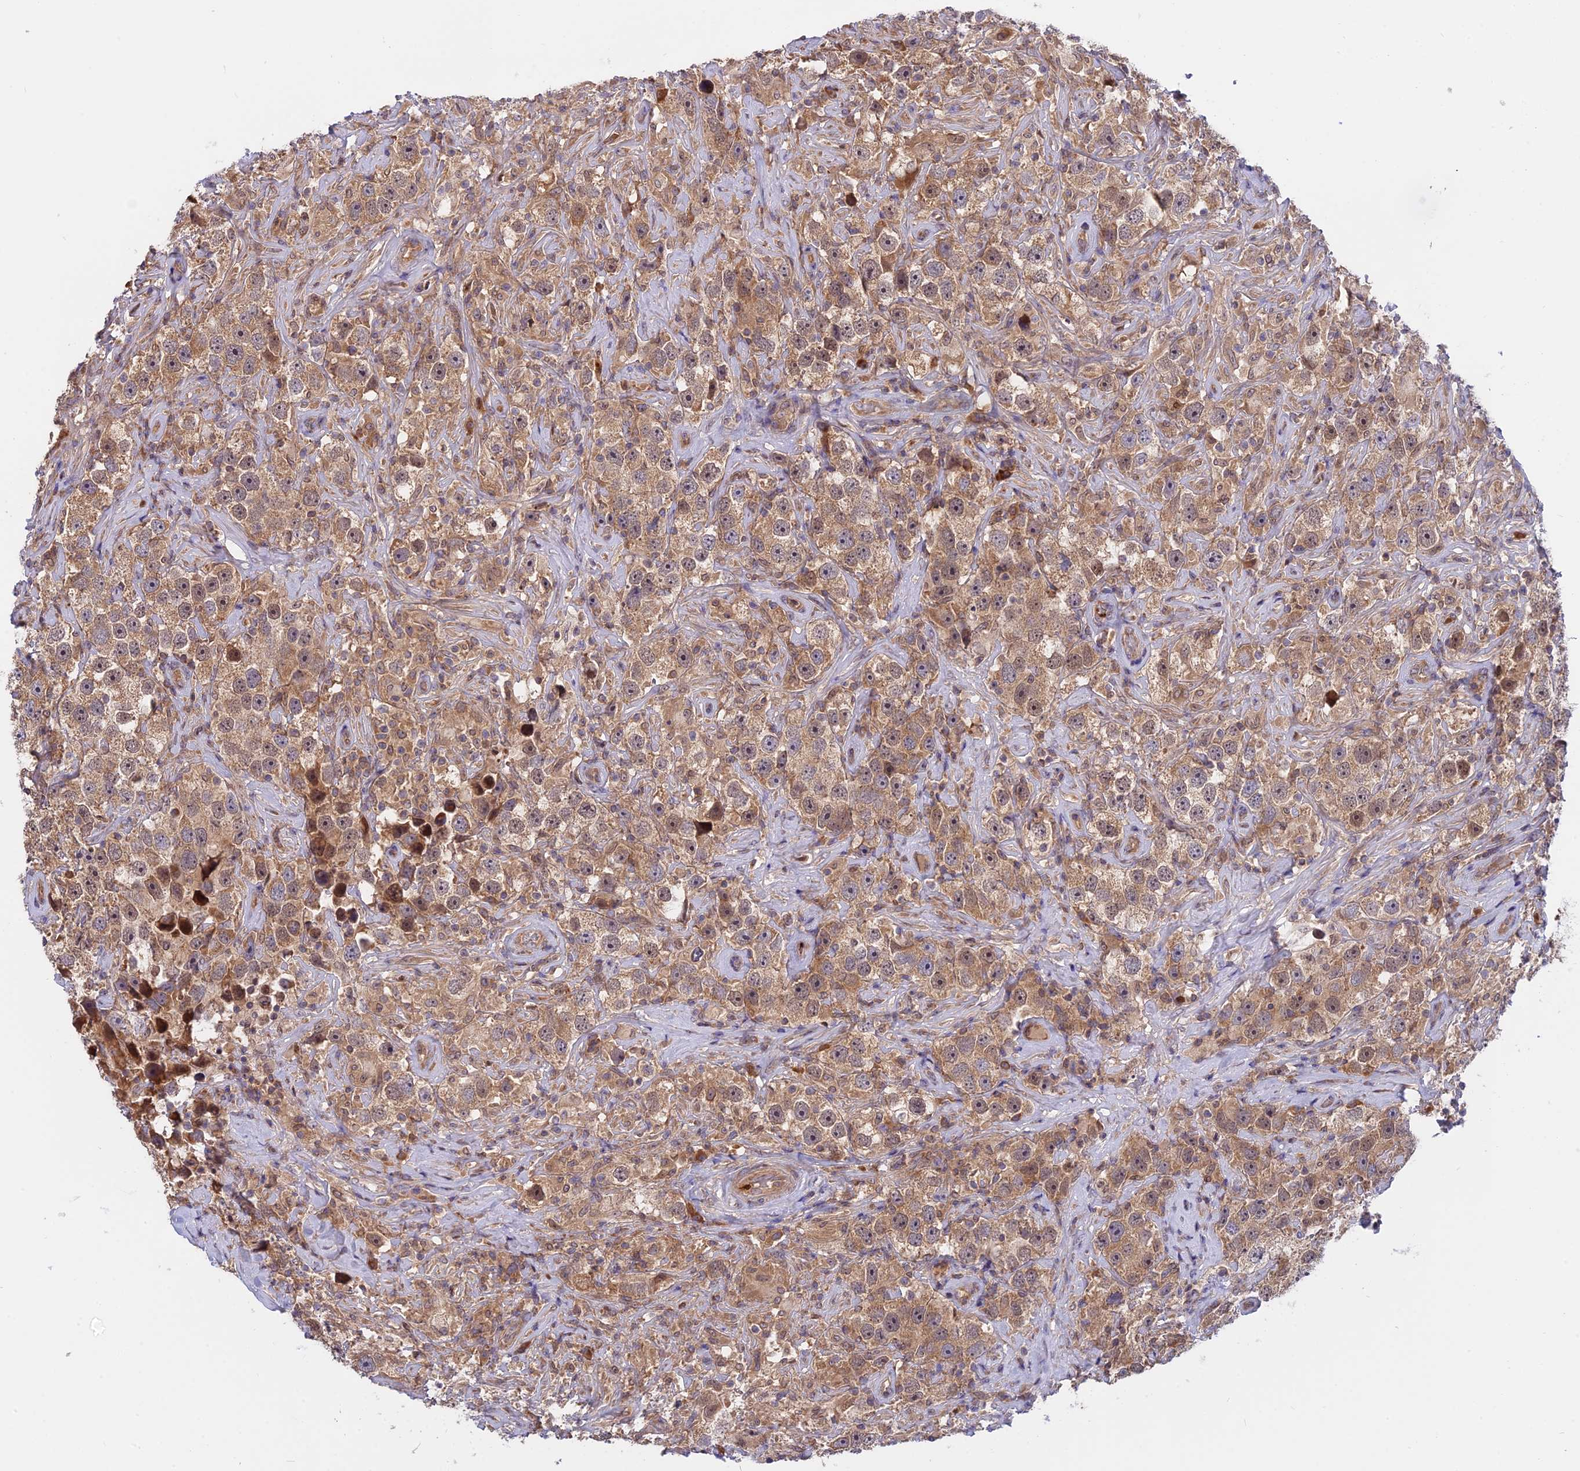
{"staining": {"intensity": "moderate", "quantity": ">75%", "location": "cytoplasmic/membranous"}, "tissue": "testis cancer", "cell_type": "Tumor cells", "image_type": "cancer", "snomed": [{"axis": "morphology", "description": "Seminoma, NOS"}, {"axis": "topography", "description": "Testis"}], "caption": "A photomicrograph showing moderate cytoplasmic/membranous staining in approximately >75% of tumor cells in seminoma (testis), as visualized by brown immunohistochemical staining.", "gene": "IL21R", "patient": {"sex": "male", "age": 49}}